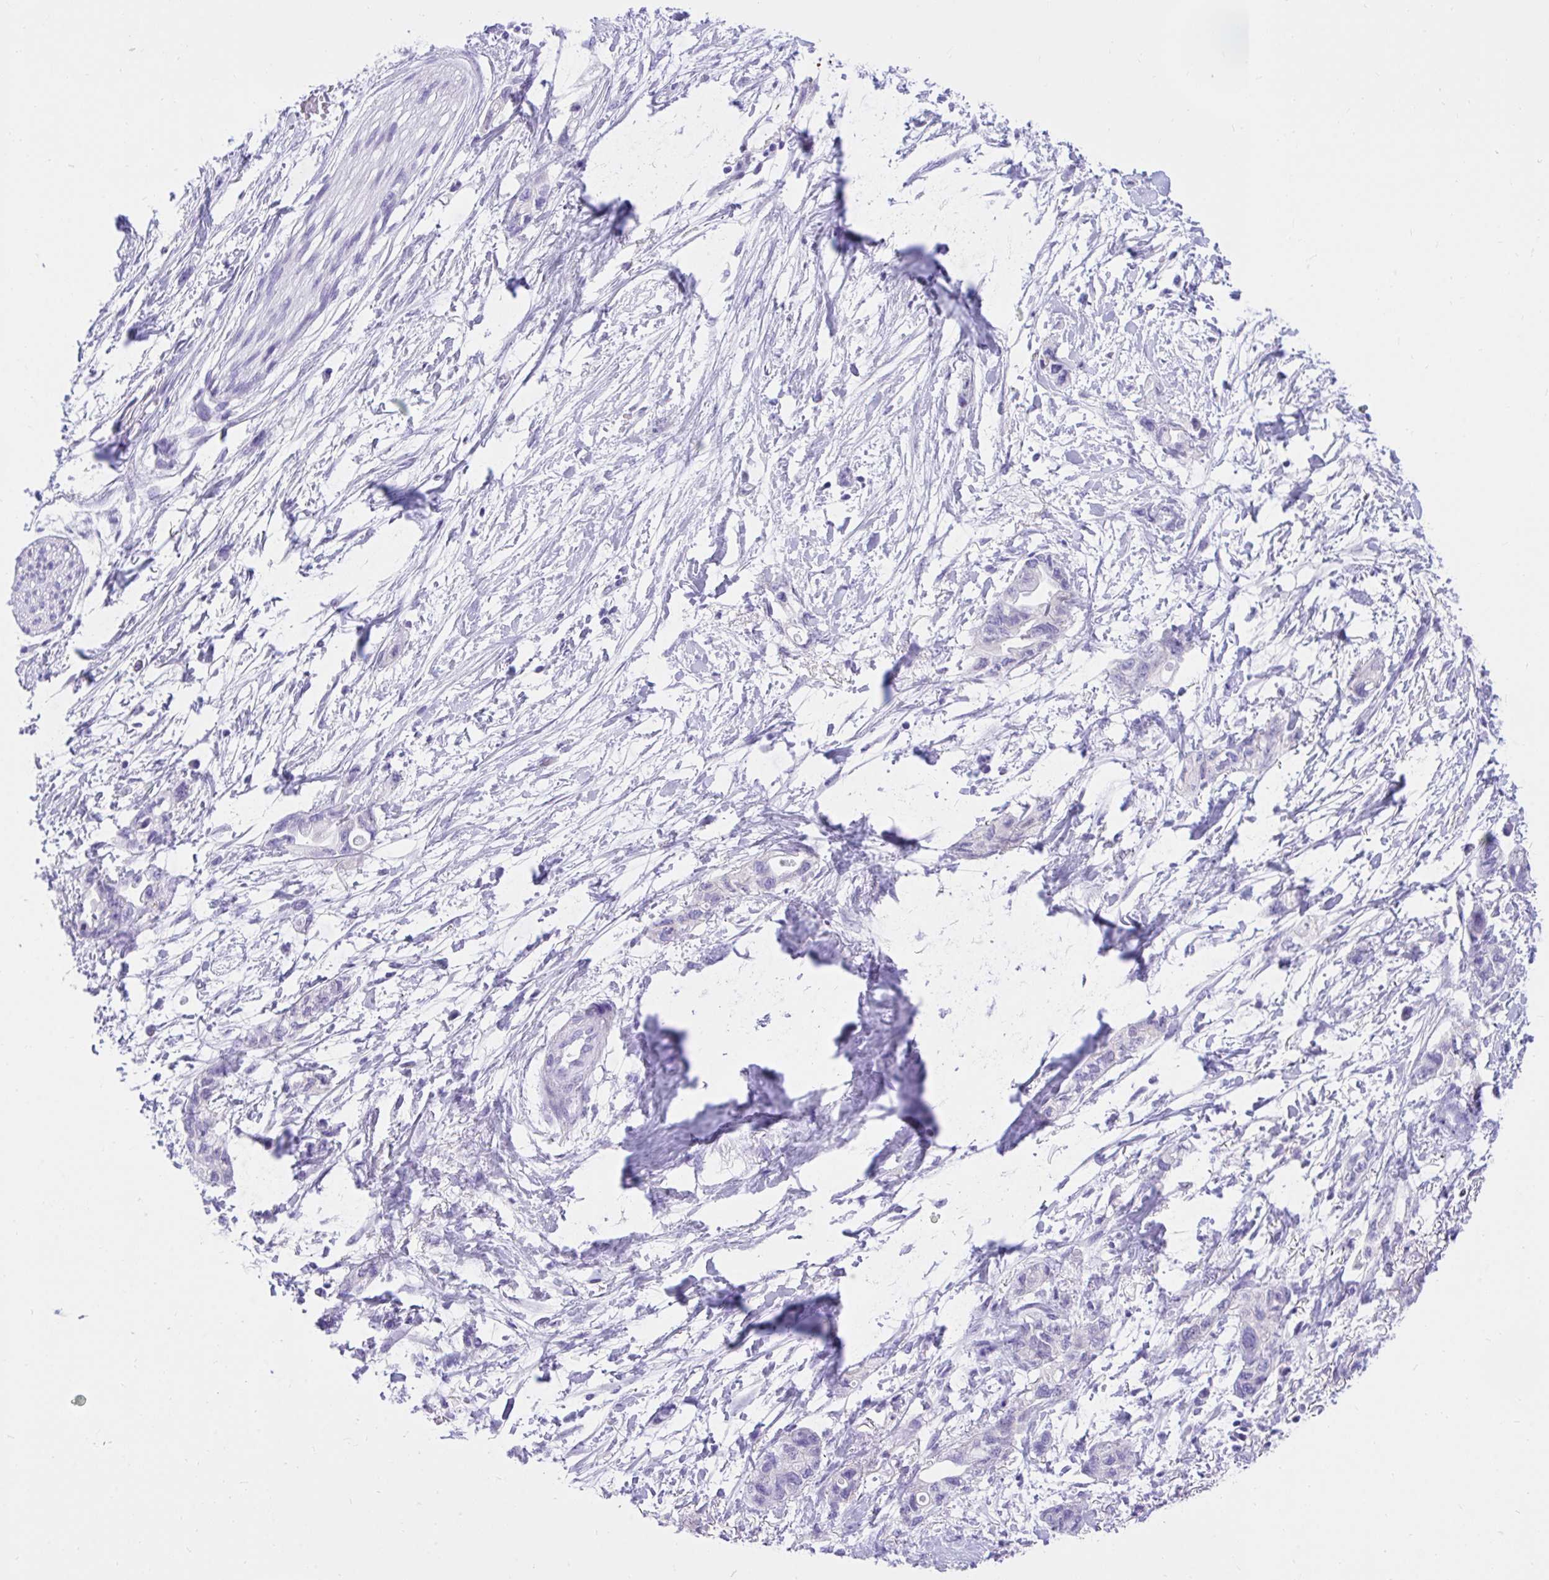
{"staining": {"intensity": "negative", "quantity": "none", "location": "none"}, "tissue": "pancreatic cancer", "cell_type": "Tumor cells", "image_type": "cancer", "snomed": [{"axis": "morphology", "description": "Adenocarcinoma, NOS"}, {"axis": "topography", "description": "Pancreas"}], "caption": "Tumor cells are negative for protein expression in human pancreatic cancer (adenocarcinoma).", "gene": "KCNN4", "patient": {"sex": "female", "age": 72}}